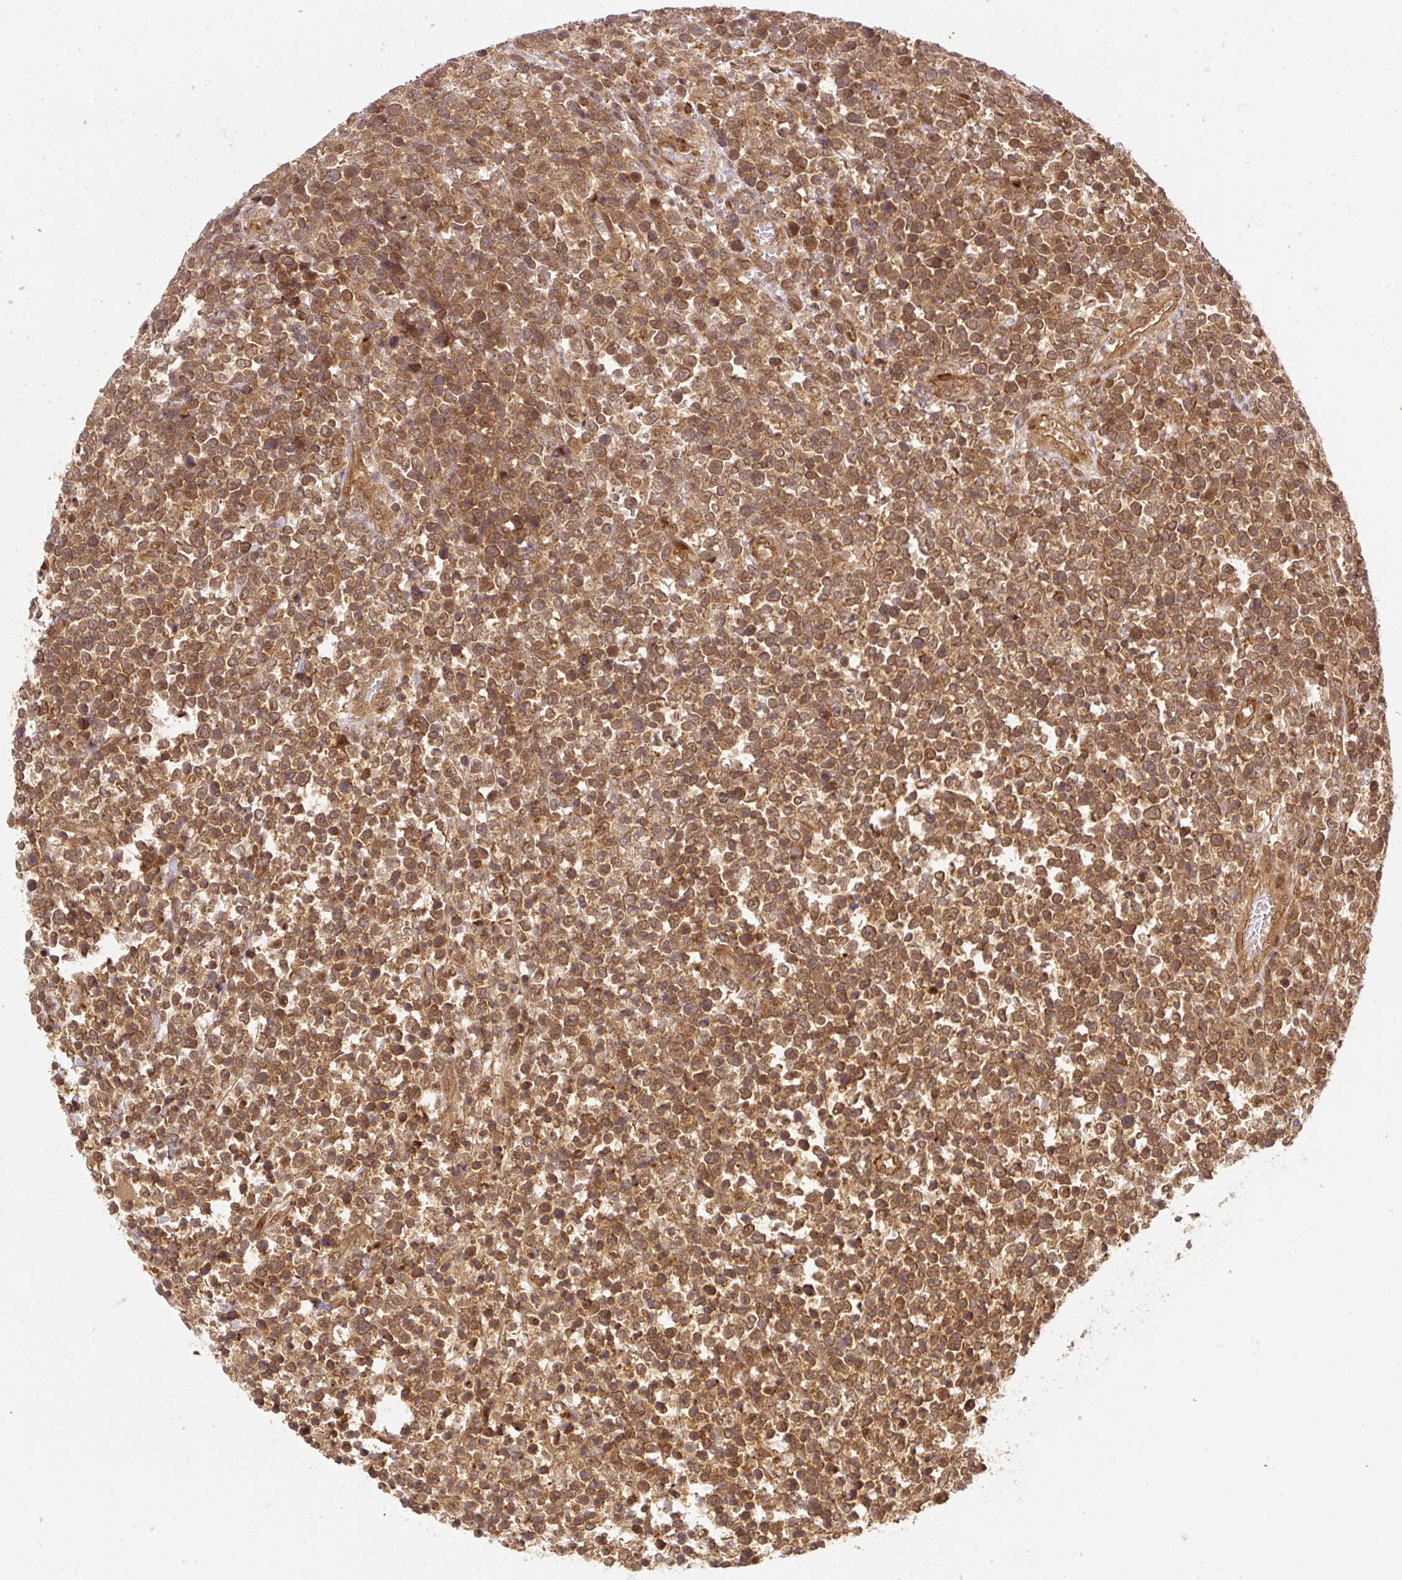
{"staining": {"intensity": "moderate", "quantity": ">75%", "location": "cytoplasmic/membranous,nuclear"}, "tissue": "lymphoma", "cell_type": "Tumor cells", "image_type": "cancer", "snomed": [{"axis": "morphology", "description": "Malignant lymphoma, non-Hodgkin's type, High grade"}, {"axis": "topography", "description": "Soft tissue"}], "caption": "This histopathology image reveals IHC staining of human lymphoma, with medium moderate cytoplasmic/membranous and nuclear positivity in about >75% of tumor cells.", "gene": "PSMD1", "patient": {"sex": "female", "age": 56}}